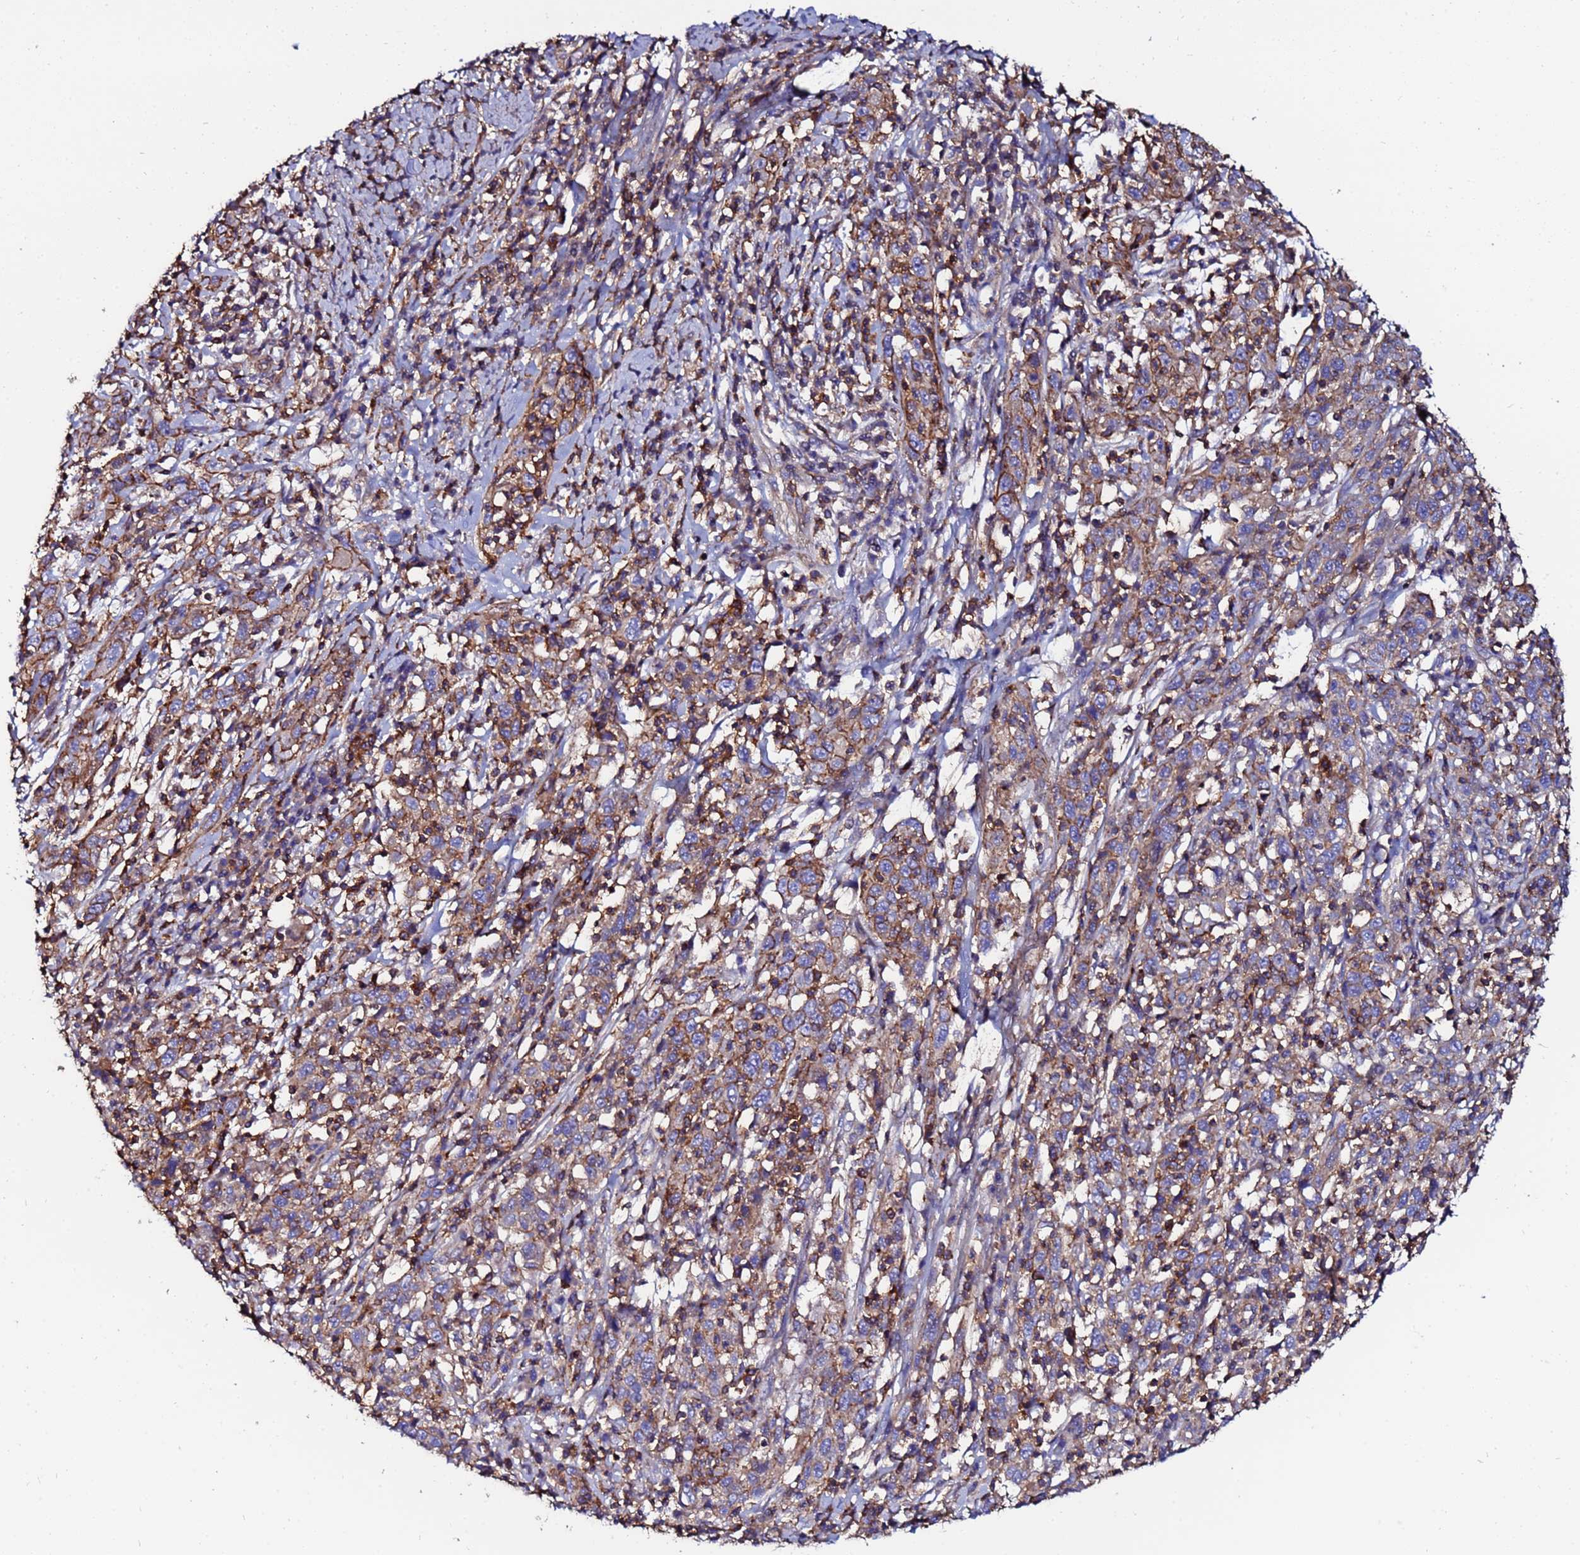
{"staining": {"intensity": "weak", "quantity": ">75%", "location": "cytoplasmic/membranous"}, "tissue": "cervical cancer", "cell_type": "Tumor cells", "image_type": "cancer", "snomed": [{"axis": "morphology", "description": "Squamous cell carcinoma, NOS"}, {"axis": "topography", "description": "Cervix"}], "caption": "Cervical cancer tissue displays weak cytoplasmic/membranous staining in about >75% of tumor cells, visualized by immunohistochemistry.", "gene": "POTEE", "patient": {"sex": "female", "age": 46}}